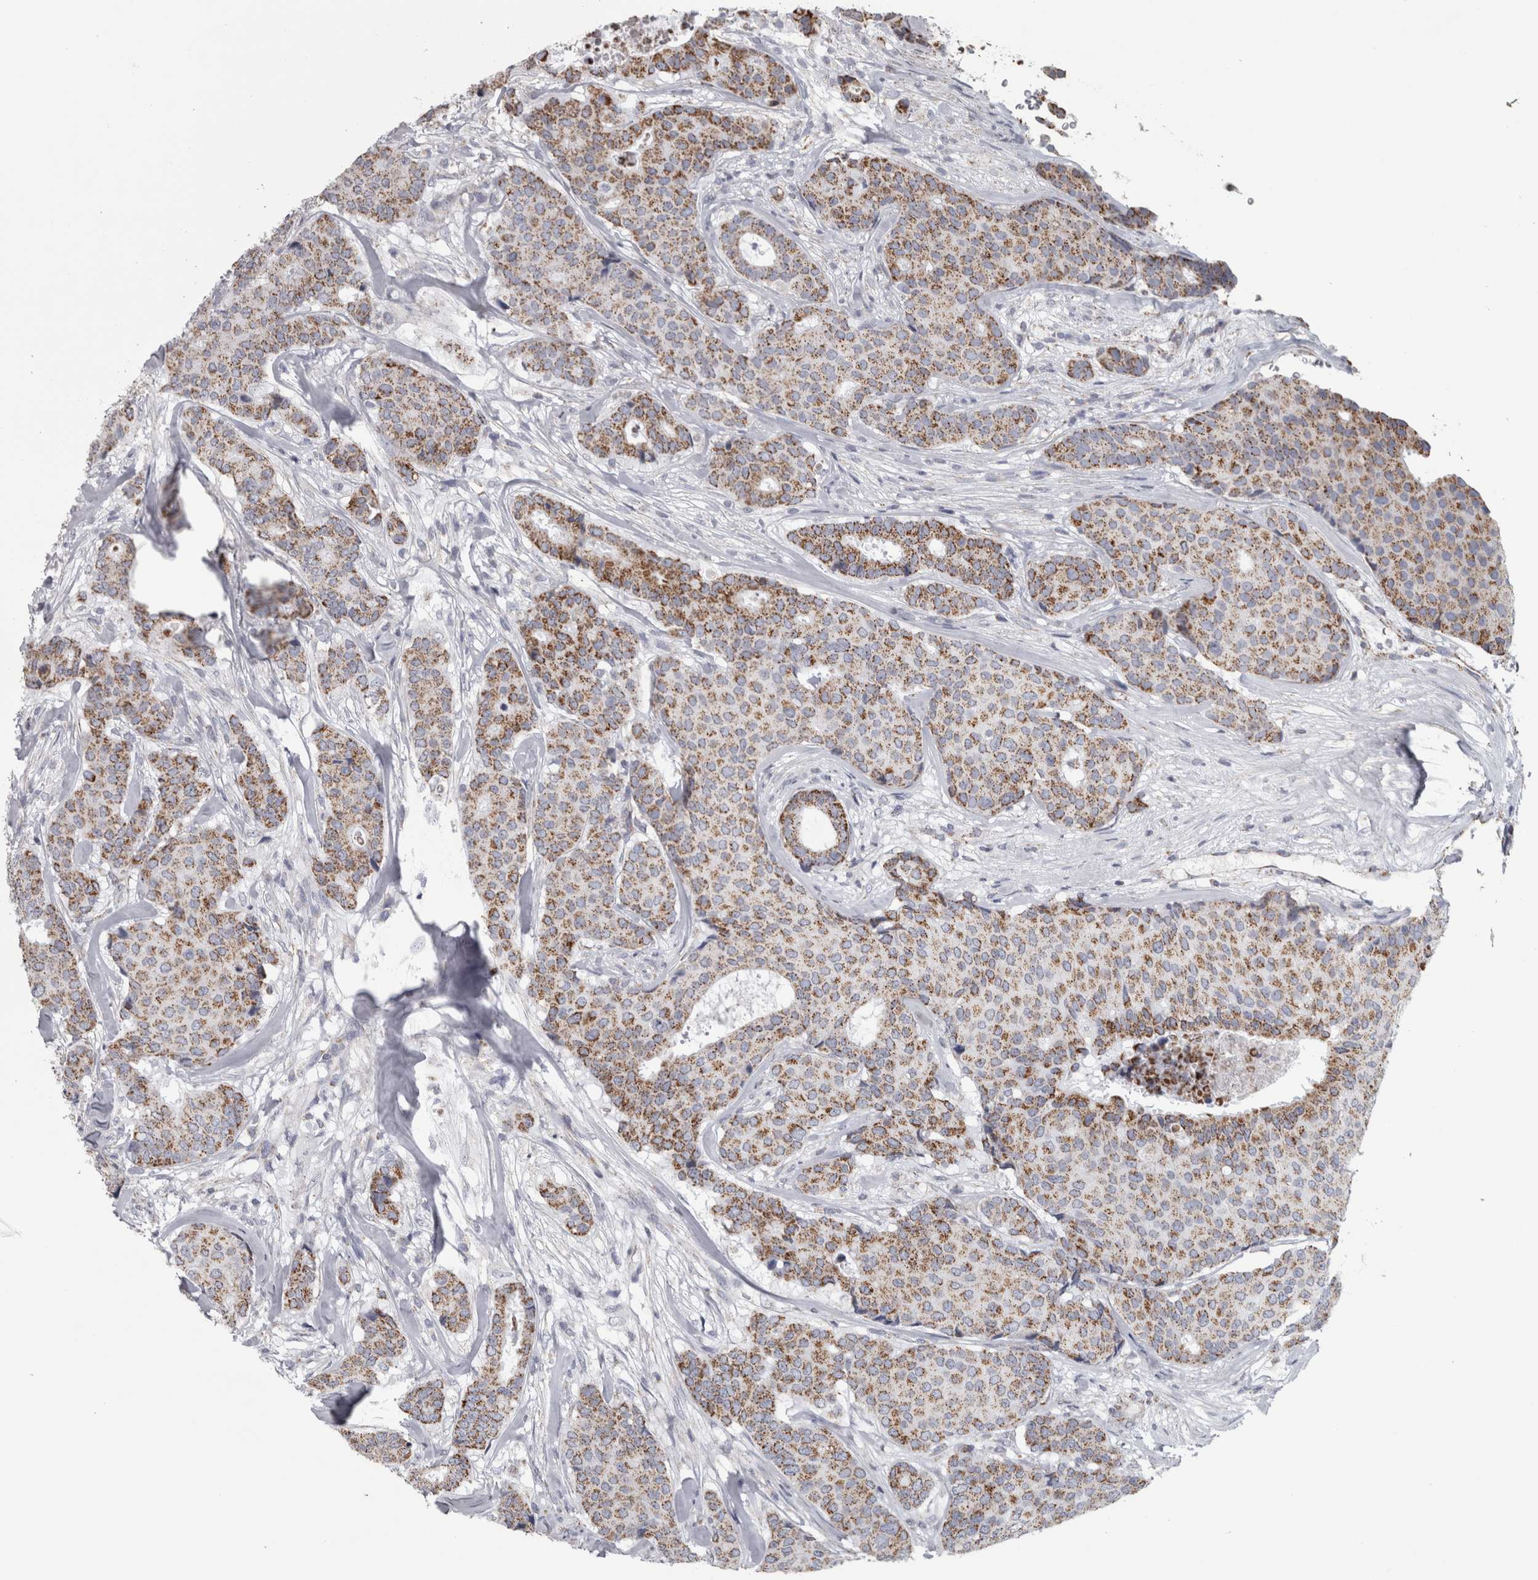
{"staining": {"intensity": "moderate", "quantity": ">75%", "location": "cytoplasmic/membranous"}, "tissue": "breast cancer", "cell_type": "Tumor cells", "image_type": "cancer", "snomed": [{"axis": "morphology", "description": "Duct carcinoma"}, {"axis": "topography", "description": "Breast"}], "caption": "About >75% of tumor cells in human breast cancer reveal moderate cytoplasmic/membranous protein expression as visualized by brown immunohistochemical staining.", "gene": "DBT", "patient": {"sex": "female", "age": 75}}